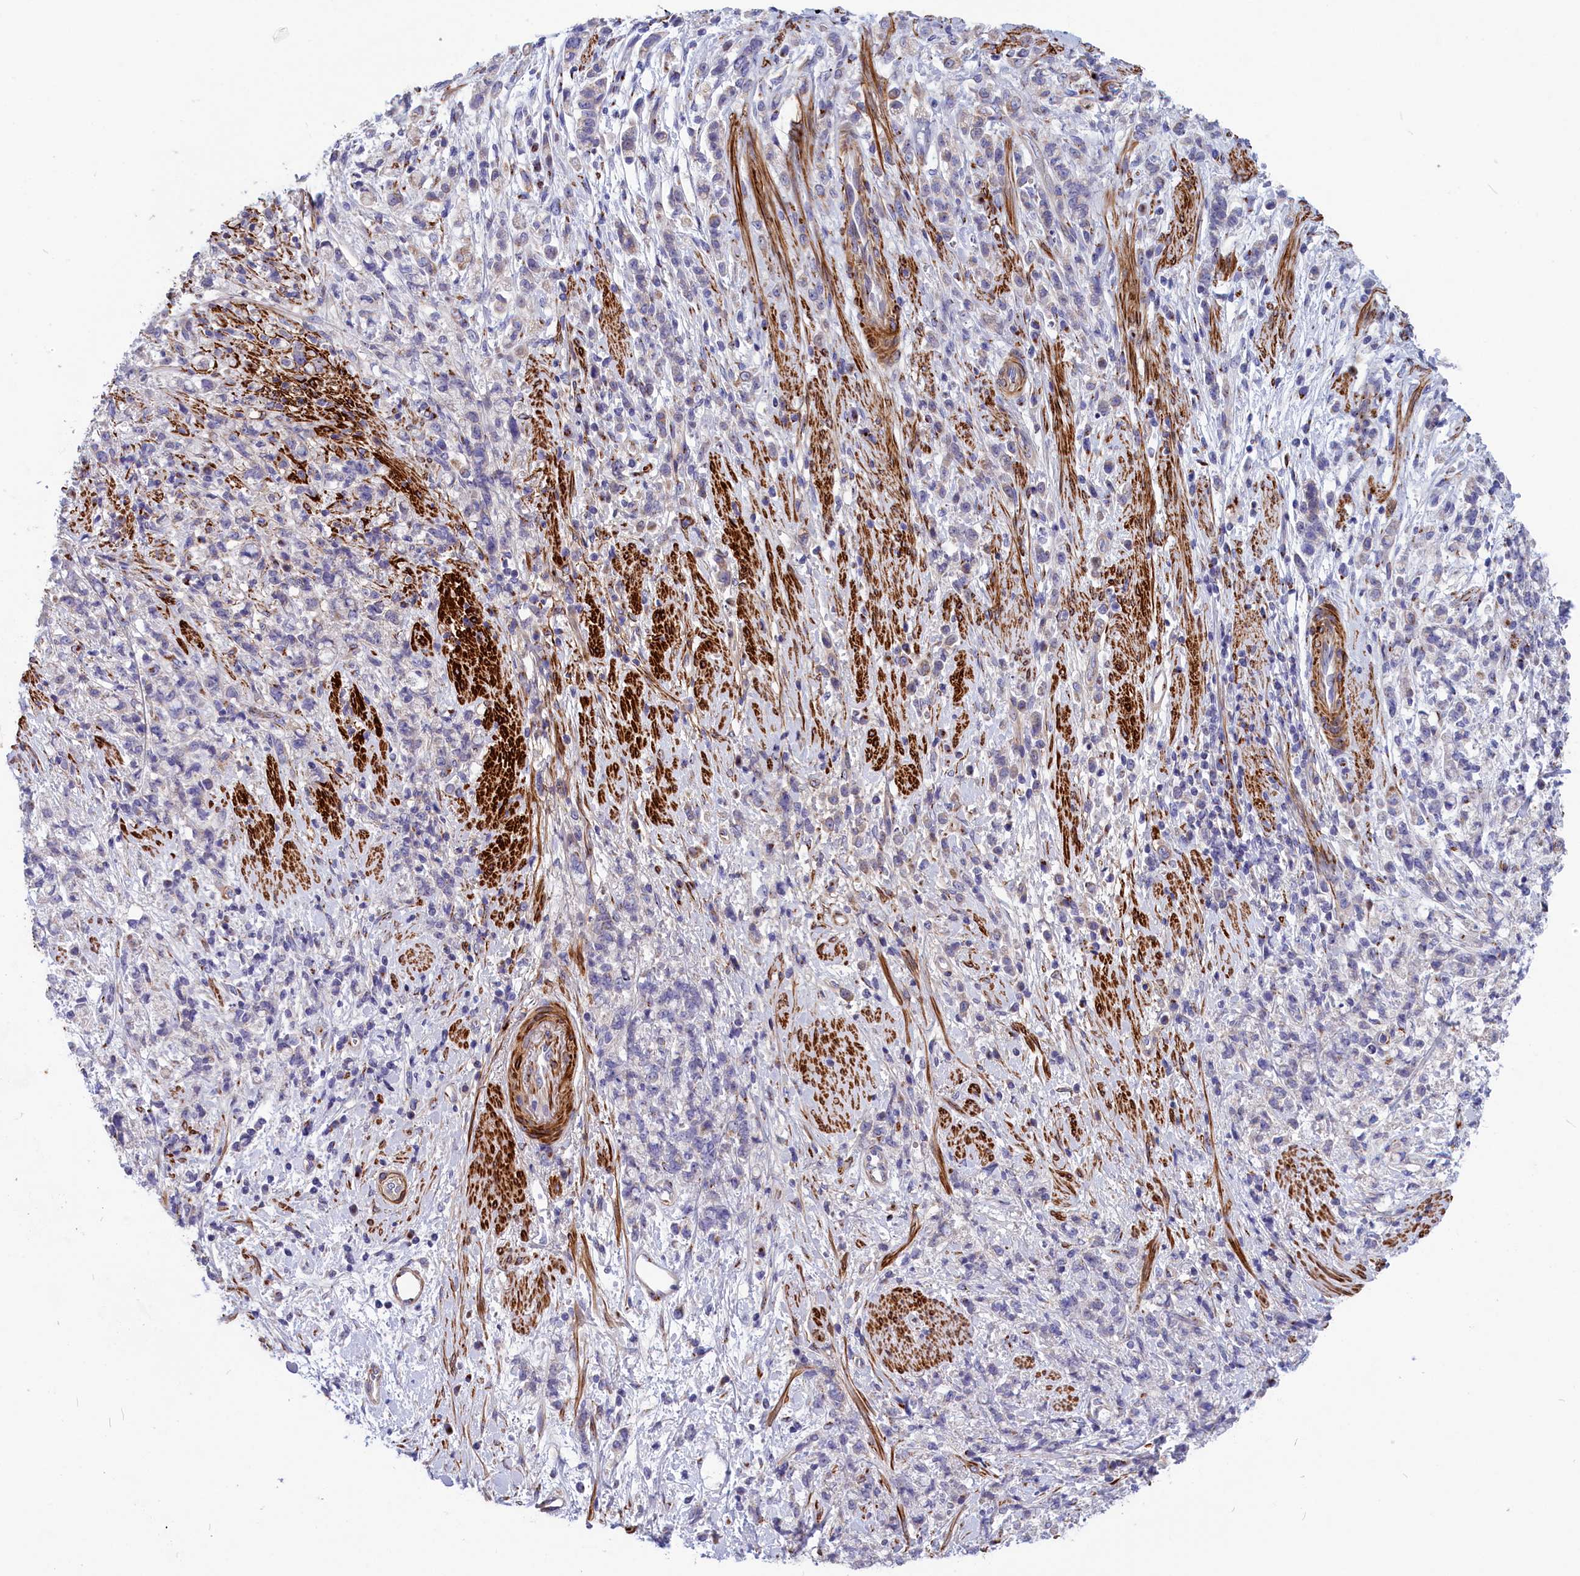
{"staining": {"intensity": "weak", "quantity": "<25%", "location": "cytoplasmic/membranous"}, "tissue": "stomach cancer", "cell_type": "Tumor cells", "image_type": "cancer", "snomed": [{"axis": "morphology", "description": "Adenocarcinoma, NOS"}, {"axis": "topography", "description": "Stomach"}], "caption": "Immunohistochemistry photomicrograph of adenocarcinoma (stomach) stained for a protein (brown), which exhibits no staining in tumor cells.", "gene": "TUBGCP4", "patient": {"sex": "female", "age": 60}}